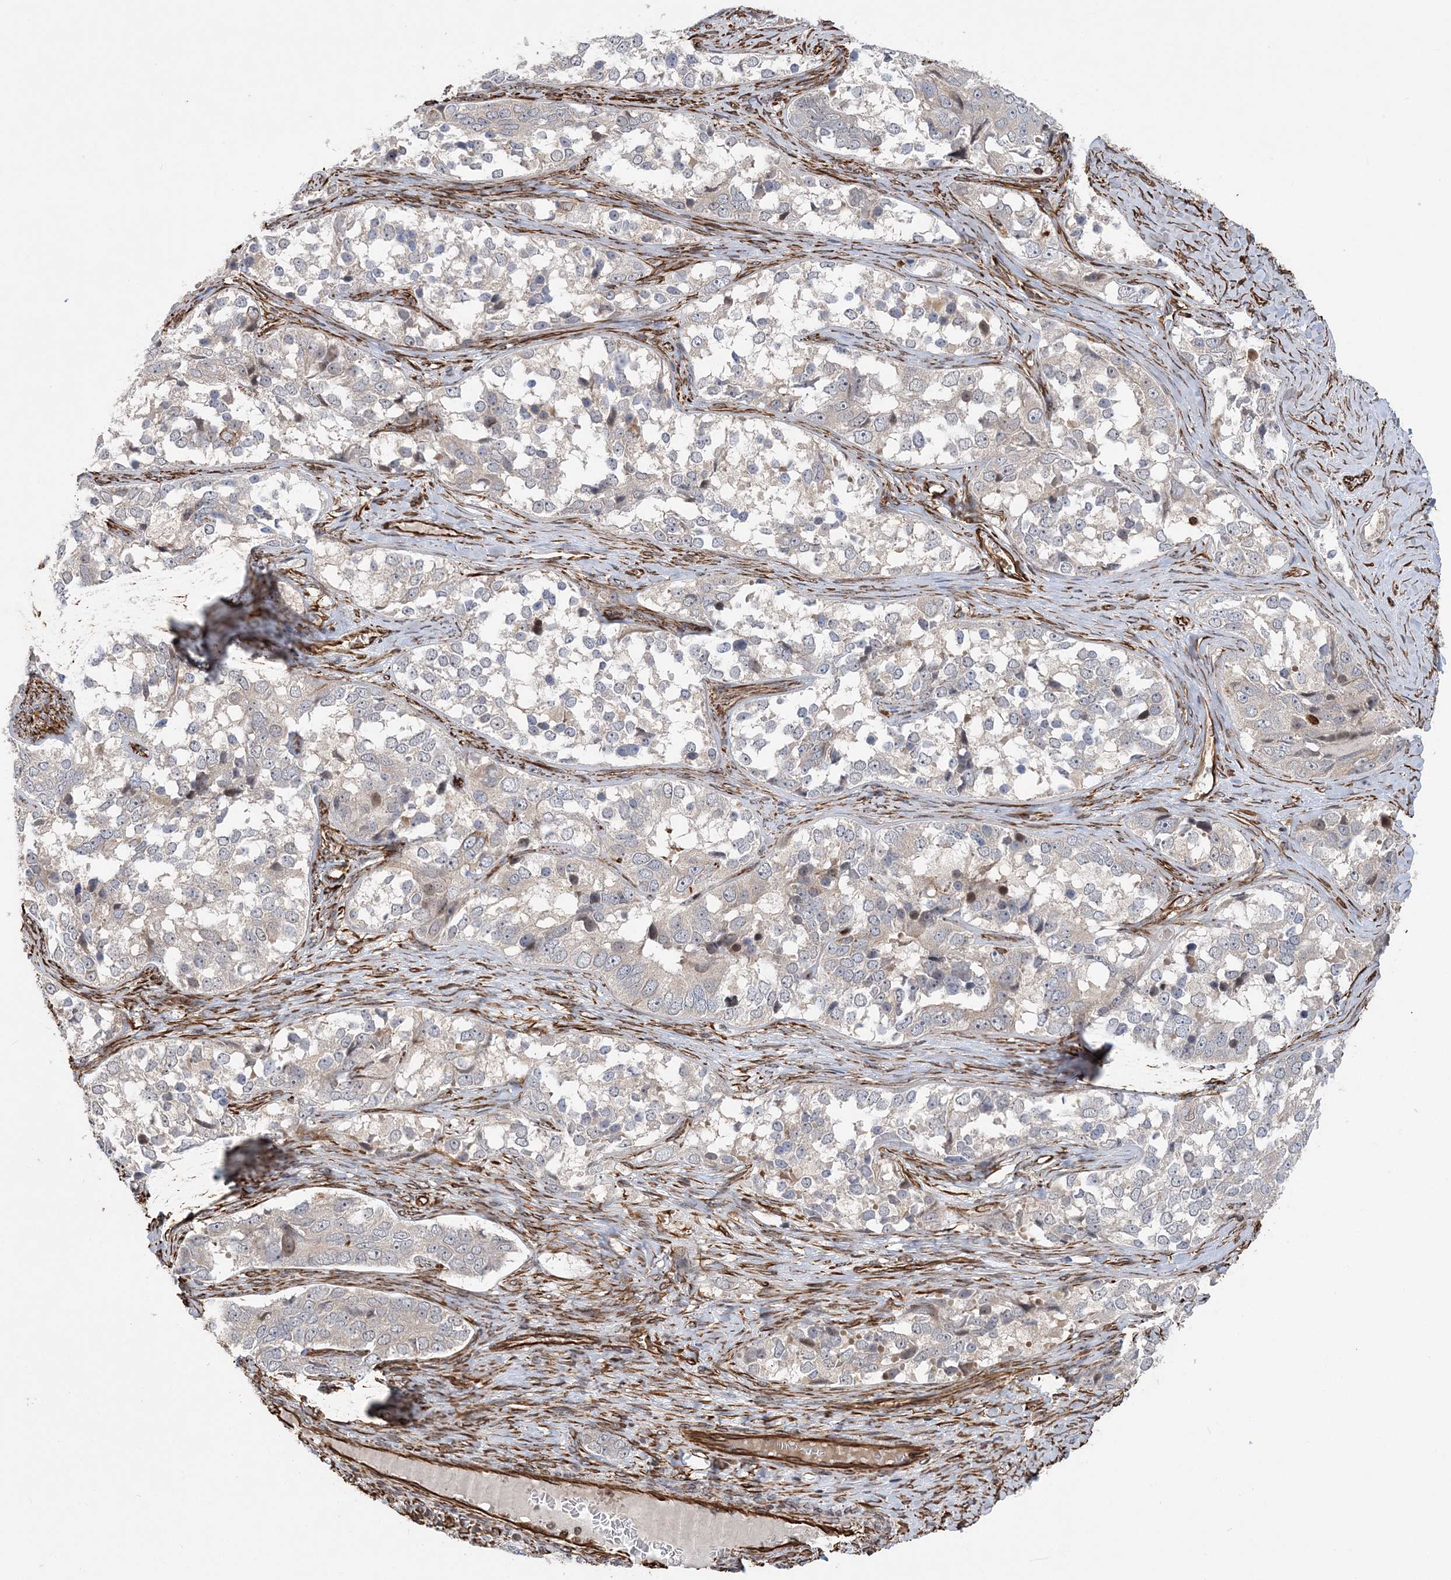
{"staining": {"intensity": "negative", "quantity": "none", "location": "none"}, "tissue": "ovarian cancer", "cell_type": "Tumor cells", "image_type": "cancer", "snomed": [{"axis": "morphology", "description": "Carcinoma, endometroid"}, {"axis": "topography", "description": "Ovary"}], "caption": "This photomicrograph is of ovarian endometroid carcinoma stained with IHC to label a protein in brown with the nuclei are counter-stained blue. There is no staining in tumor cells.", "gene": "FAM114A2", "patient": {"sex": "female", "age": 51}}